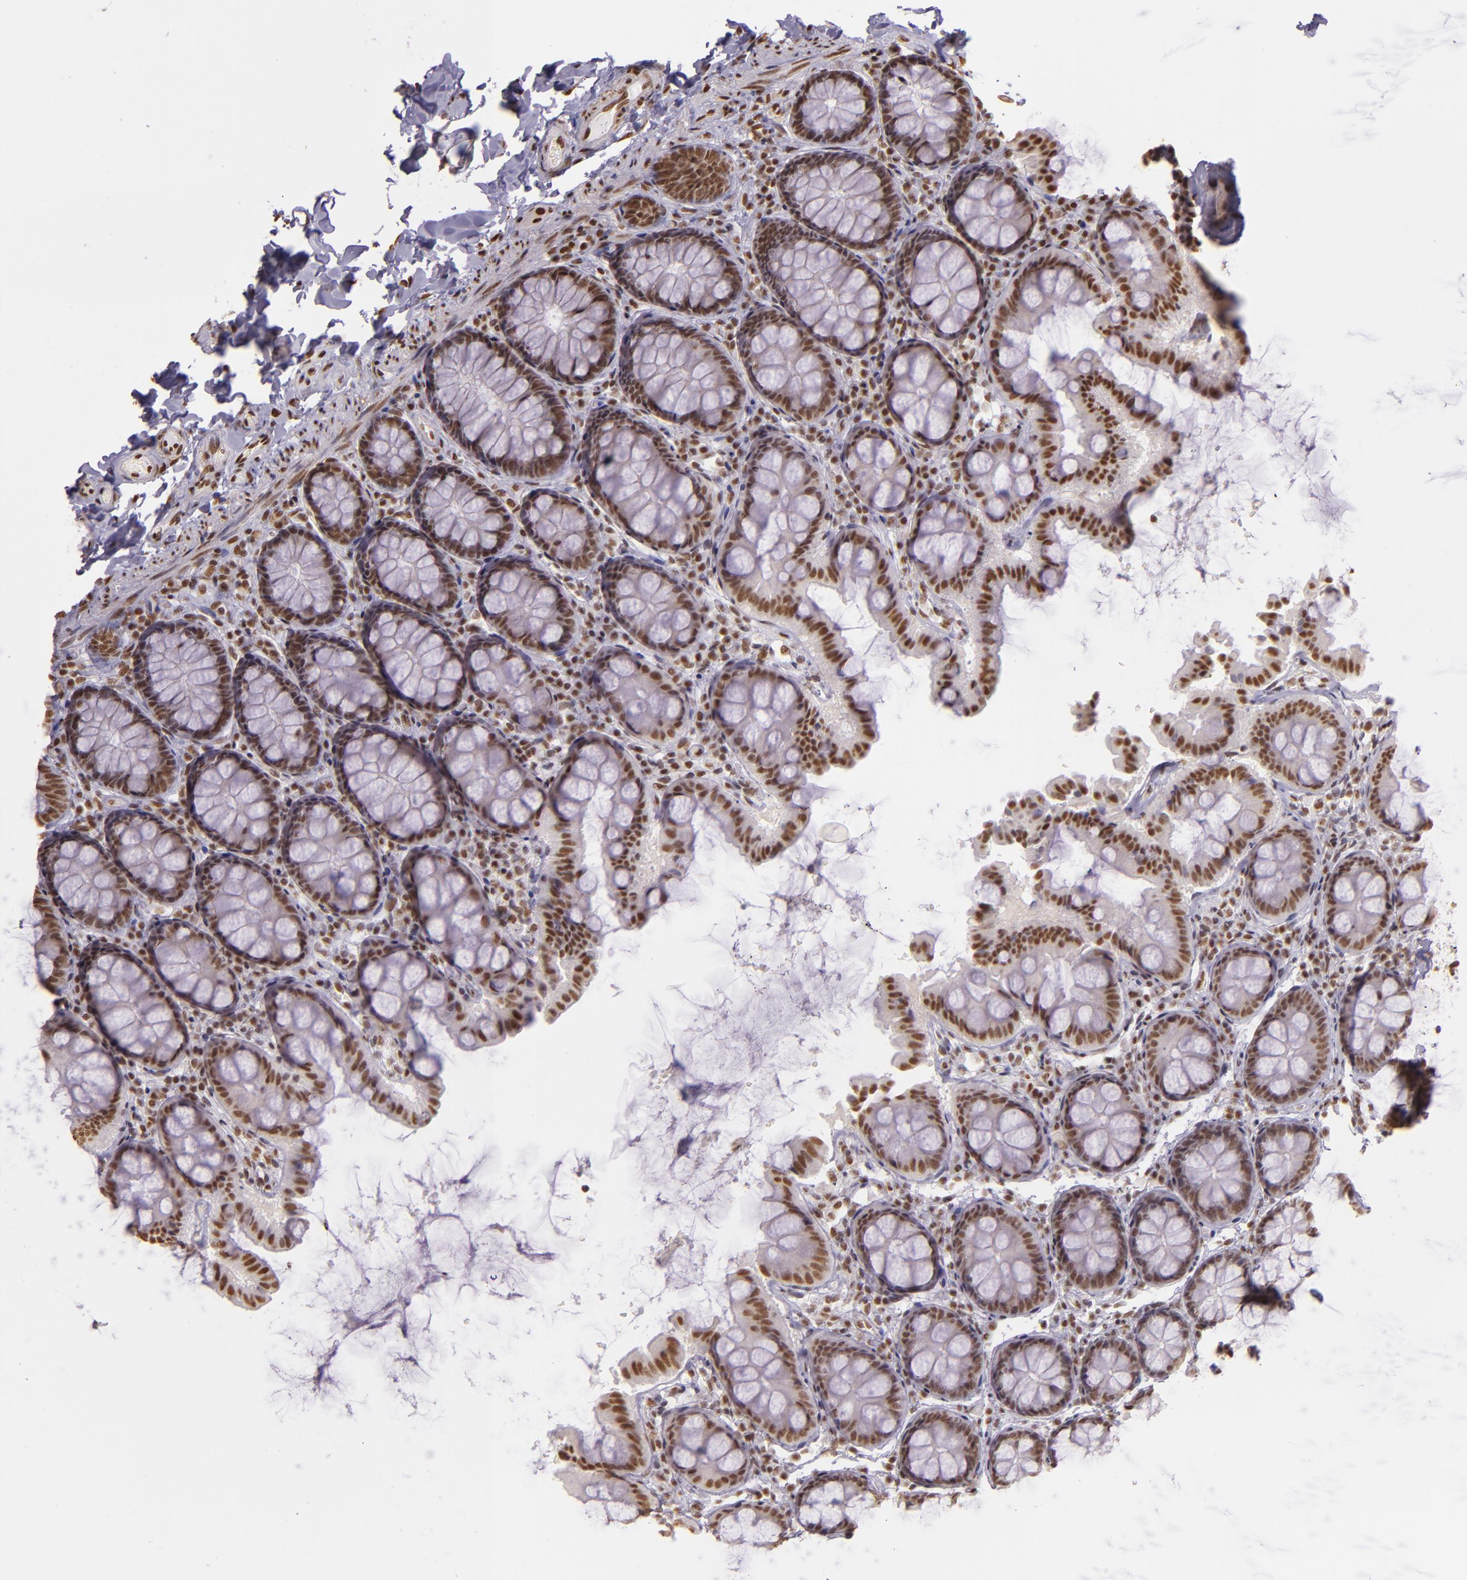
{"staining": {"intensity": "moderate", "quantity": ">75%", "location": "nuclear"}, "tissue": "colon", "cell_type": "Endothelial cells", "image_type": "normal", "snomed": [{"axis": "morphology", "description": "Normal tissue, NOS"}, {"axis": "topography", "description": "Colon"}], "caption": "Immunohistochemistry micrograph of benign colon stained for a protein (brown), which demonstrates medium levels of moderate nuclear expression in approximately >75% of endothelial cells.", "gene": "USF1", "patient": {"sex": "female", "age": 61}}